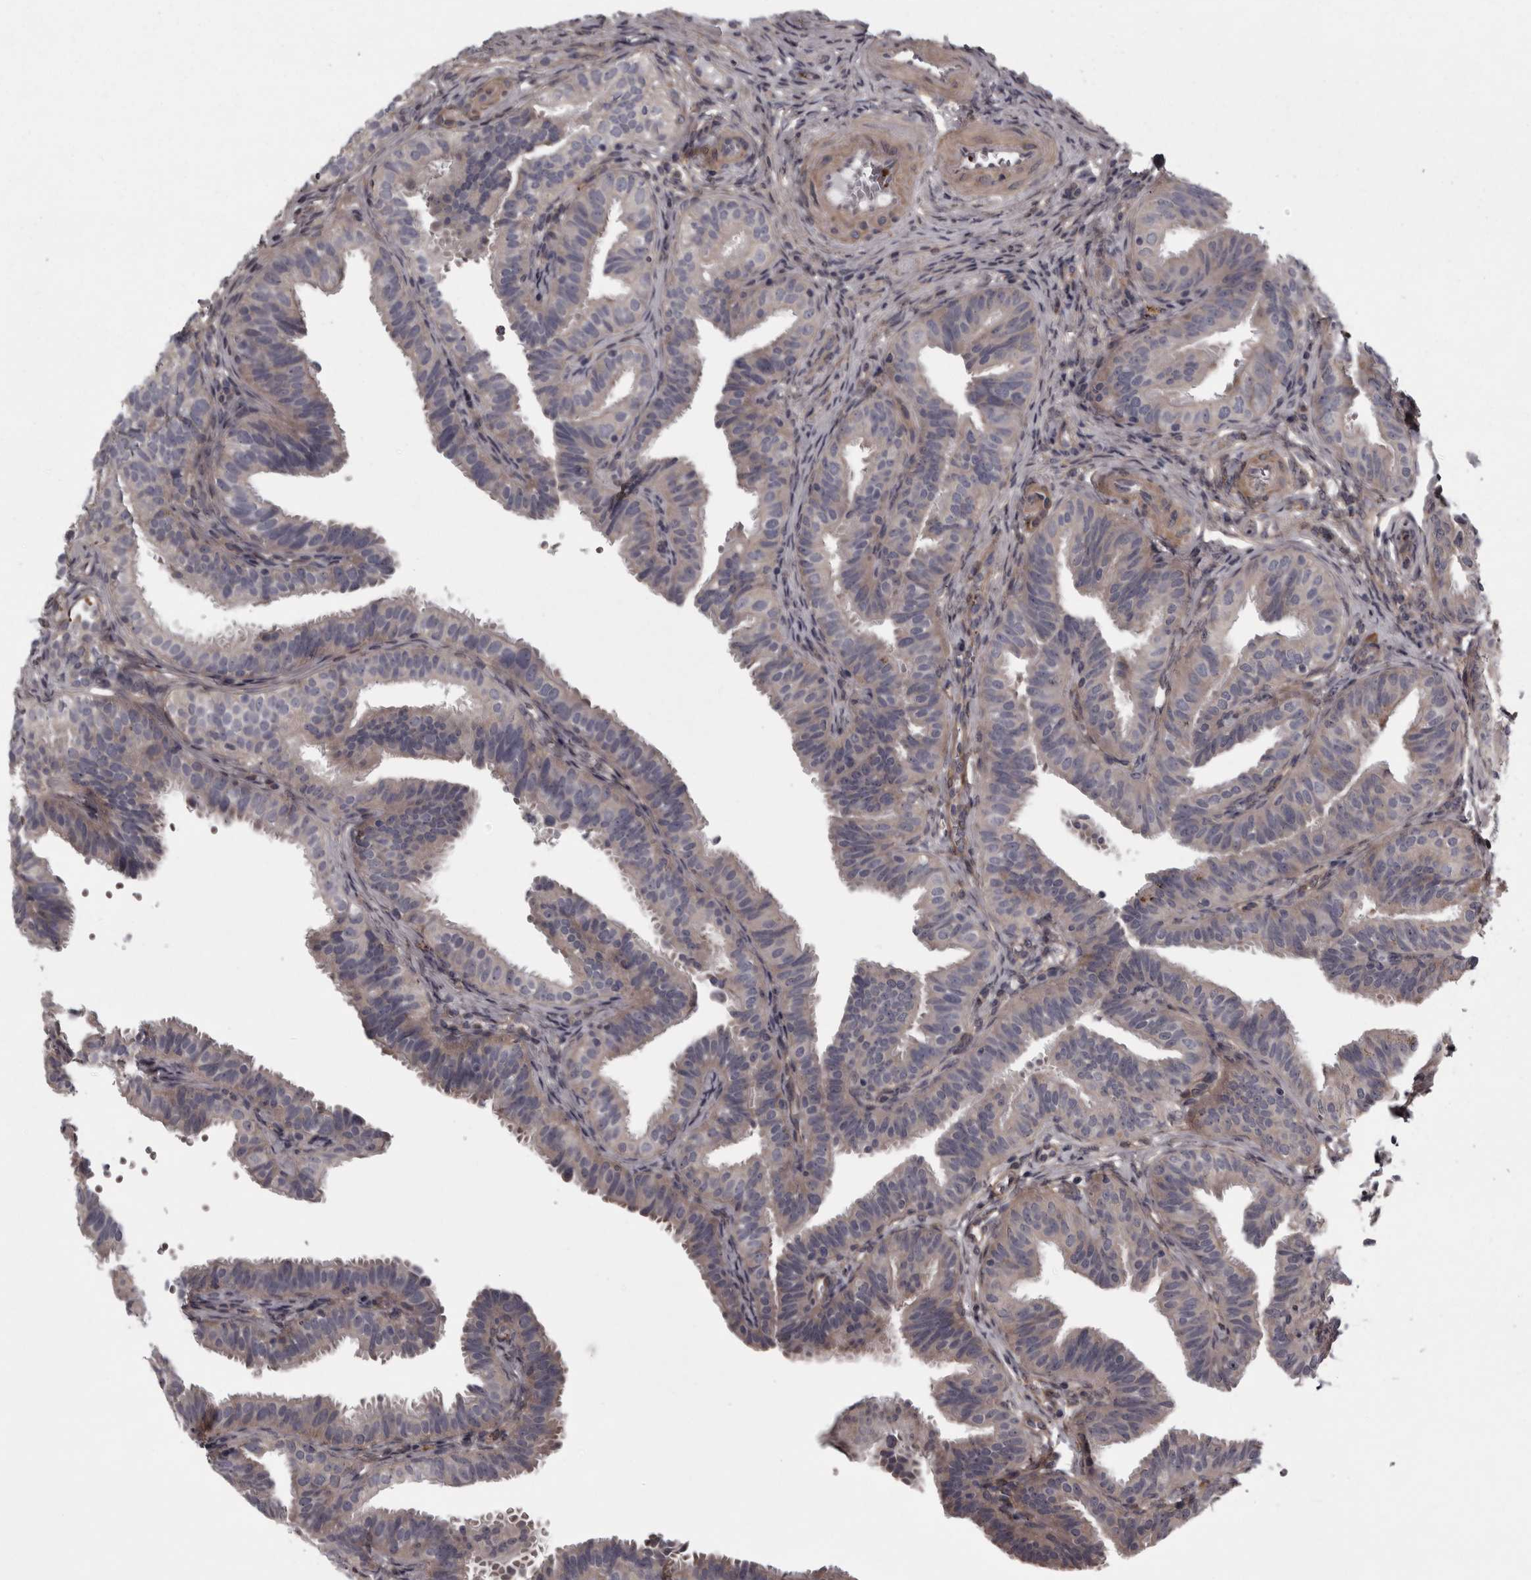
{"staining": {"intensity": "weak", "quantity": "25%-75%", "location": "cytoplasmic/membranous"}, "tissue": "fallopian tube", "cell_type": "Glandular cells", "image_type": "normal", "snomed": [{"axis": "morphology", "description": "Normal tissue, NOS"}, {"axis": "topography", "description": "Fallopian tube"}], "caption": "Normal fallopian tube shows weak cytoplasmic/membranous expression in approximately 25%-75% of glandular cells, visualized by immunohistochemistry. (DAB IHC, brown staining for protein, blue staining for nuclei).", "gene": "RSU1", "patient": {"sex": "female", "age": 35}}